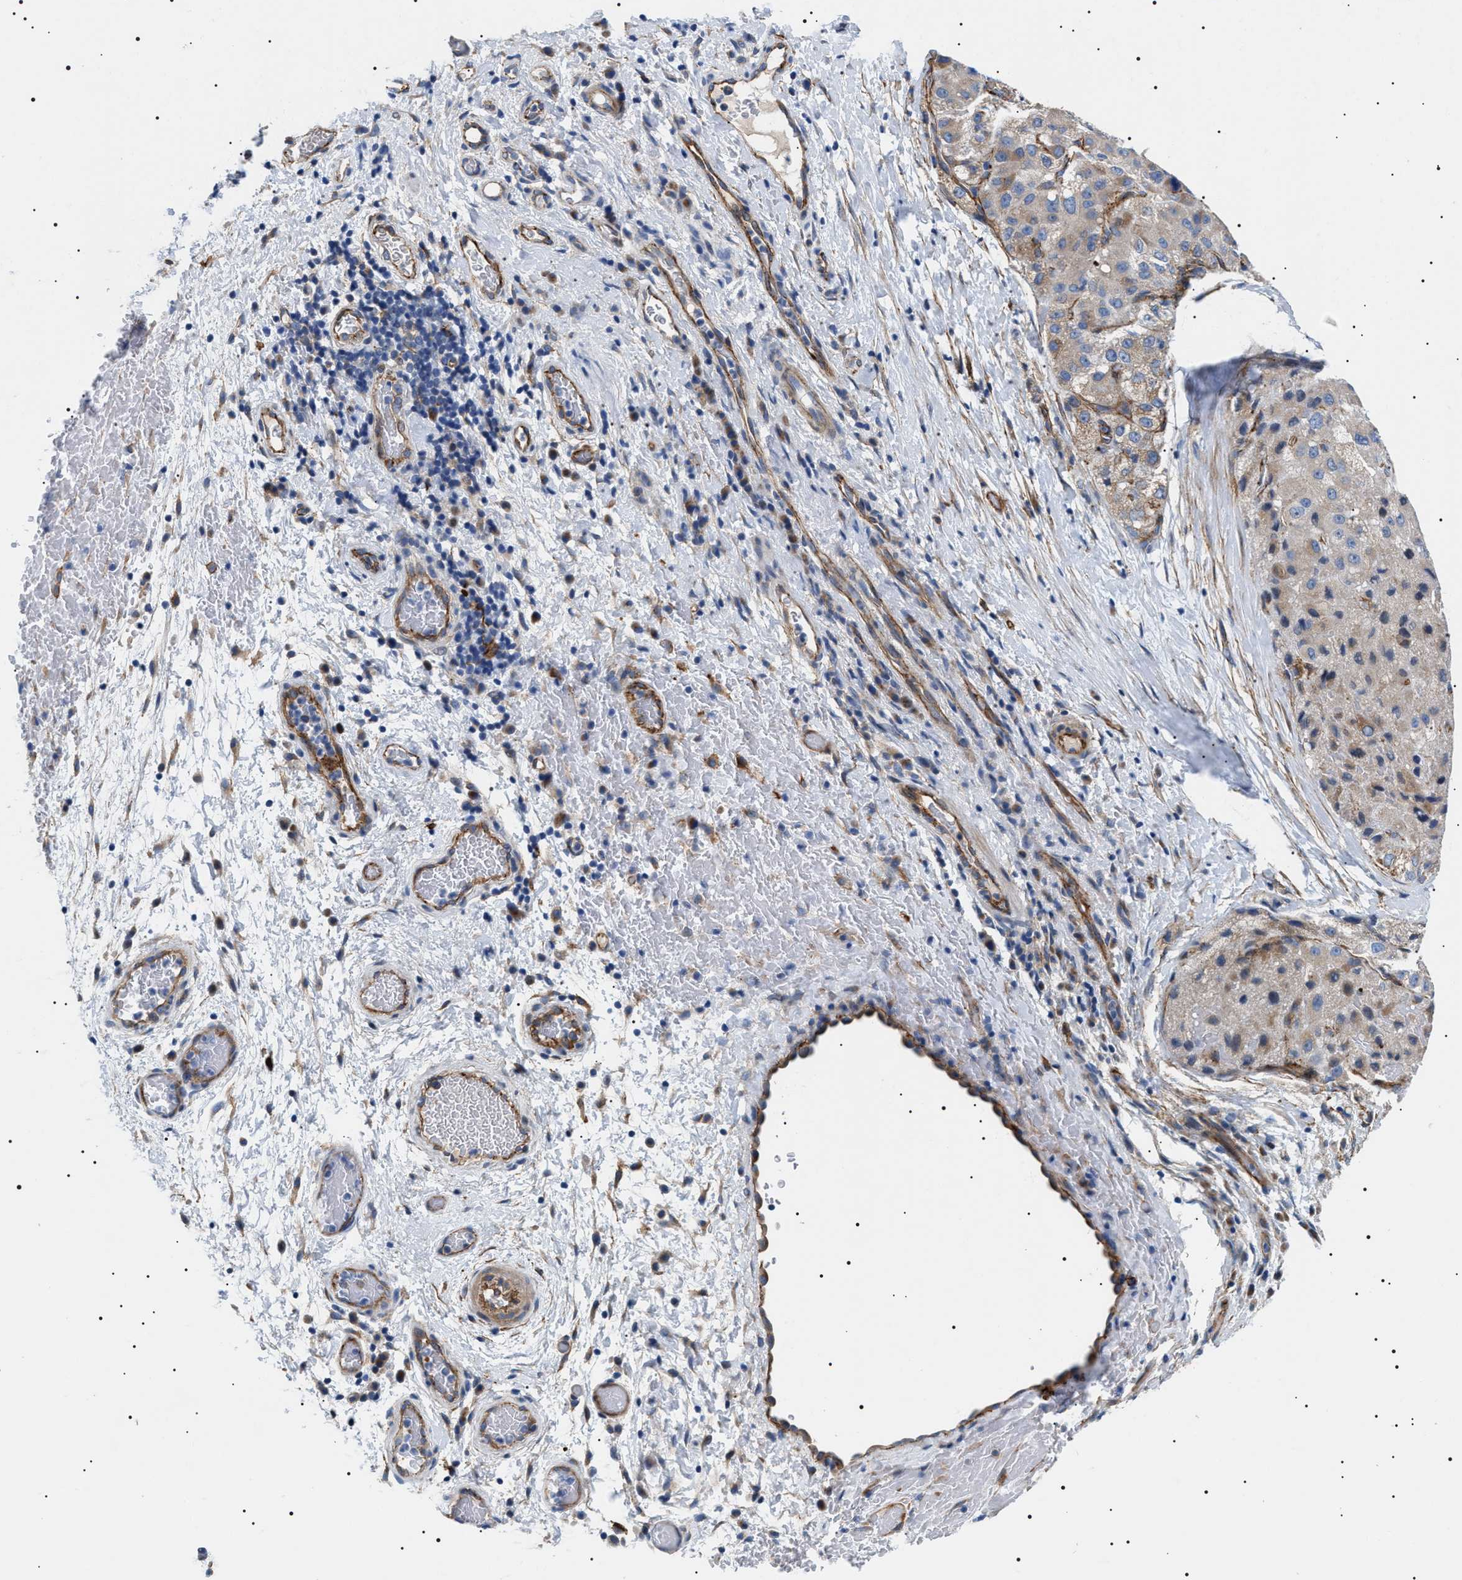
{"staining": {"intensity": "moderate", "quantity": "<25%", "location": "cytoplasmic/membranous"}, "tissue": "liver cancer", "cell_type": "Tumor cells", "image_type": "cancer", "snomed": [{"axis": "morphology", "description": "Carcinoma, Hepatocellular, NOS"}, {"axis": "topography", "description": "Liver"}], "caption": "The immunohistochemical stain labels moderate cytoplasmic/membranous positivity in tumor cells of liver cancer (hepatocellular carcinoma) tissue.", "gene": "TMEM222", "patient": {"sex": "male", "age": 80}}